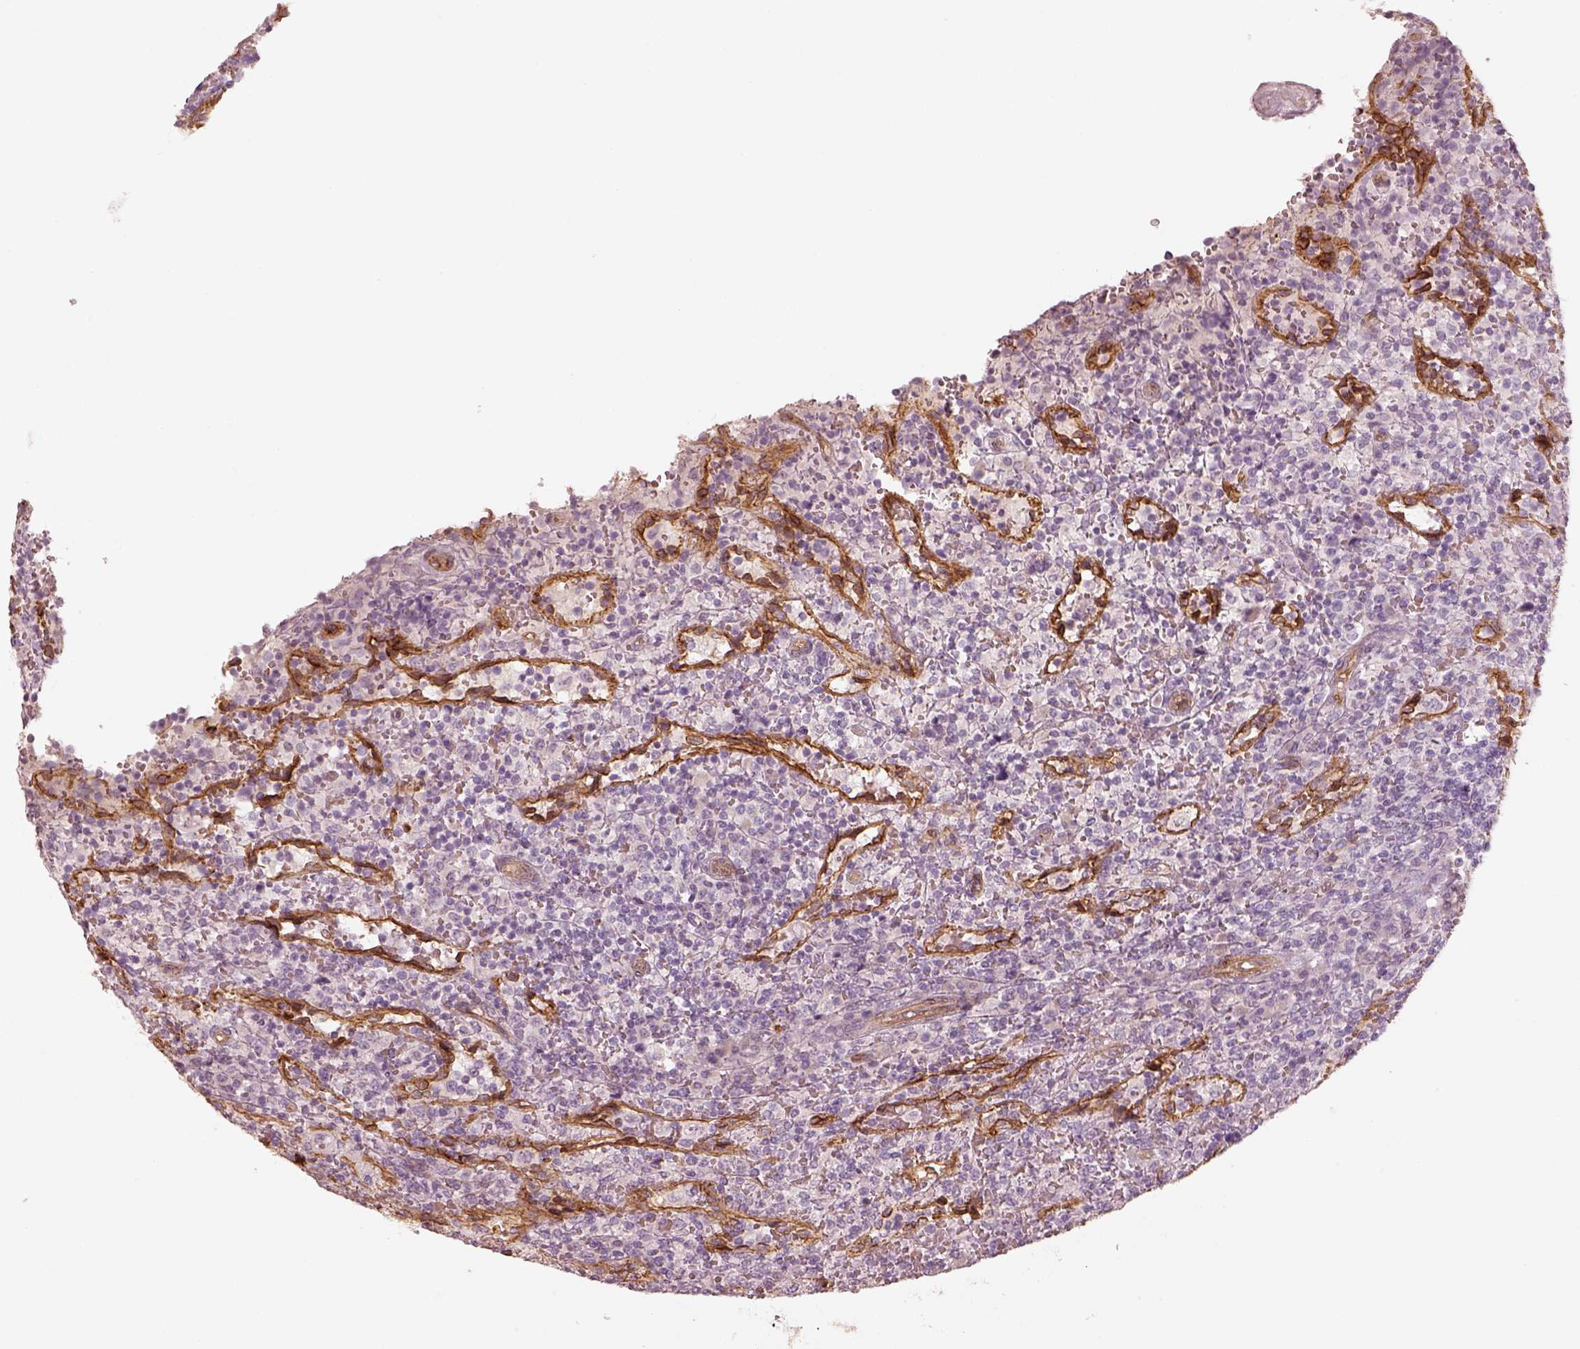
{"staining": {"intensity": "negative", "quantity": "none", "location": "none"}, "tissue": "lymphoma", "cell_type": "Tumor cells", "image_type": "cancer", "snomed": [{"axis": "morphology", "description": "Malignant lymphoma, non-Hodgkin's type, Low grade"}, {"axis": "topography", "description": "Spleen"}], "caption": "Lymphoma was stained to show a protein in brown. There is no significant positivity in tumor cells.", "gene": "CRYM", "patient": {"sex": "male", "age": 62}}